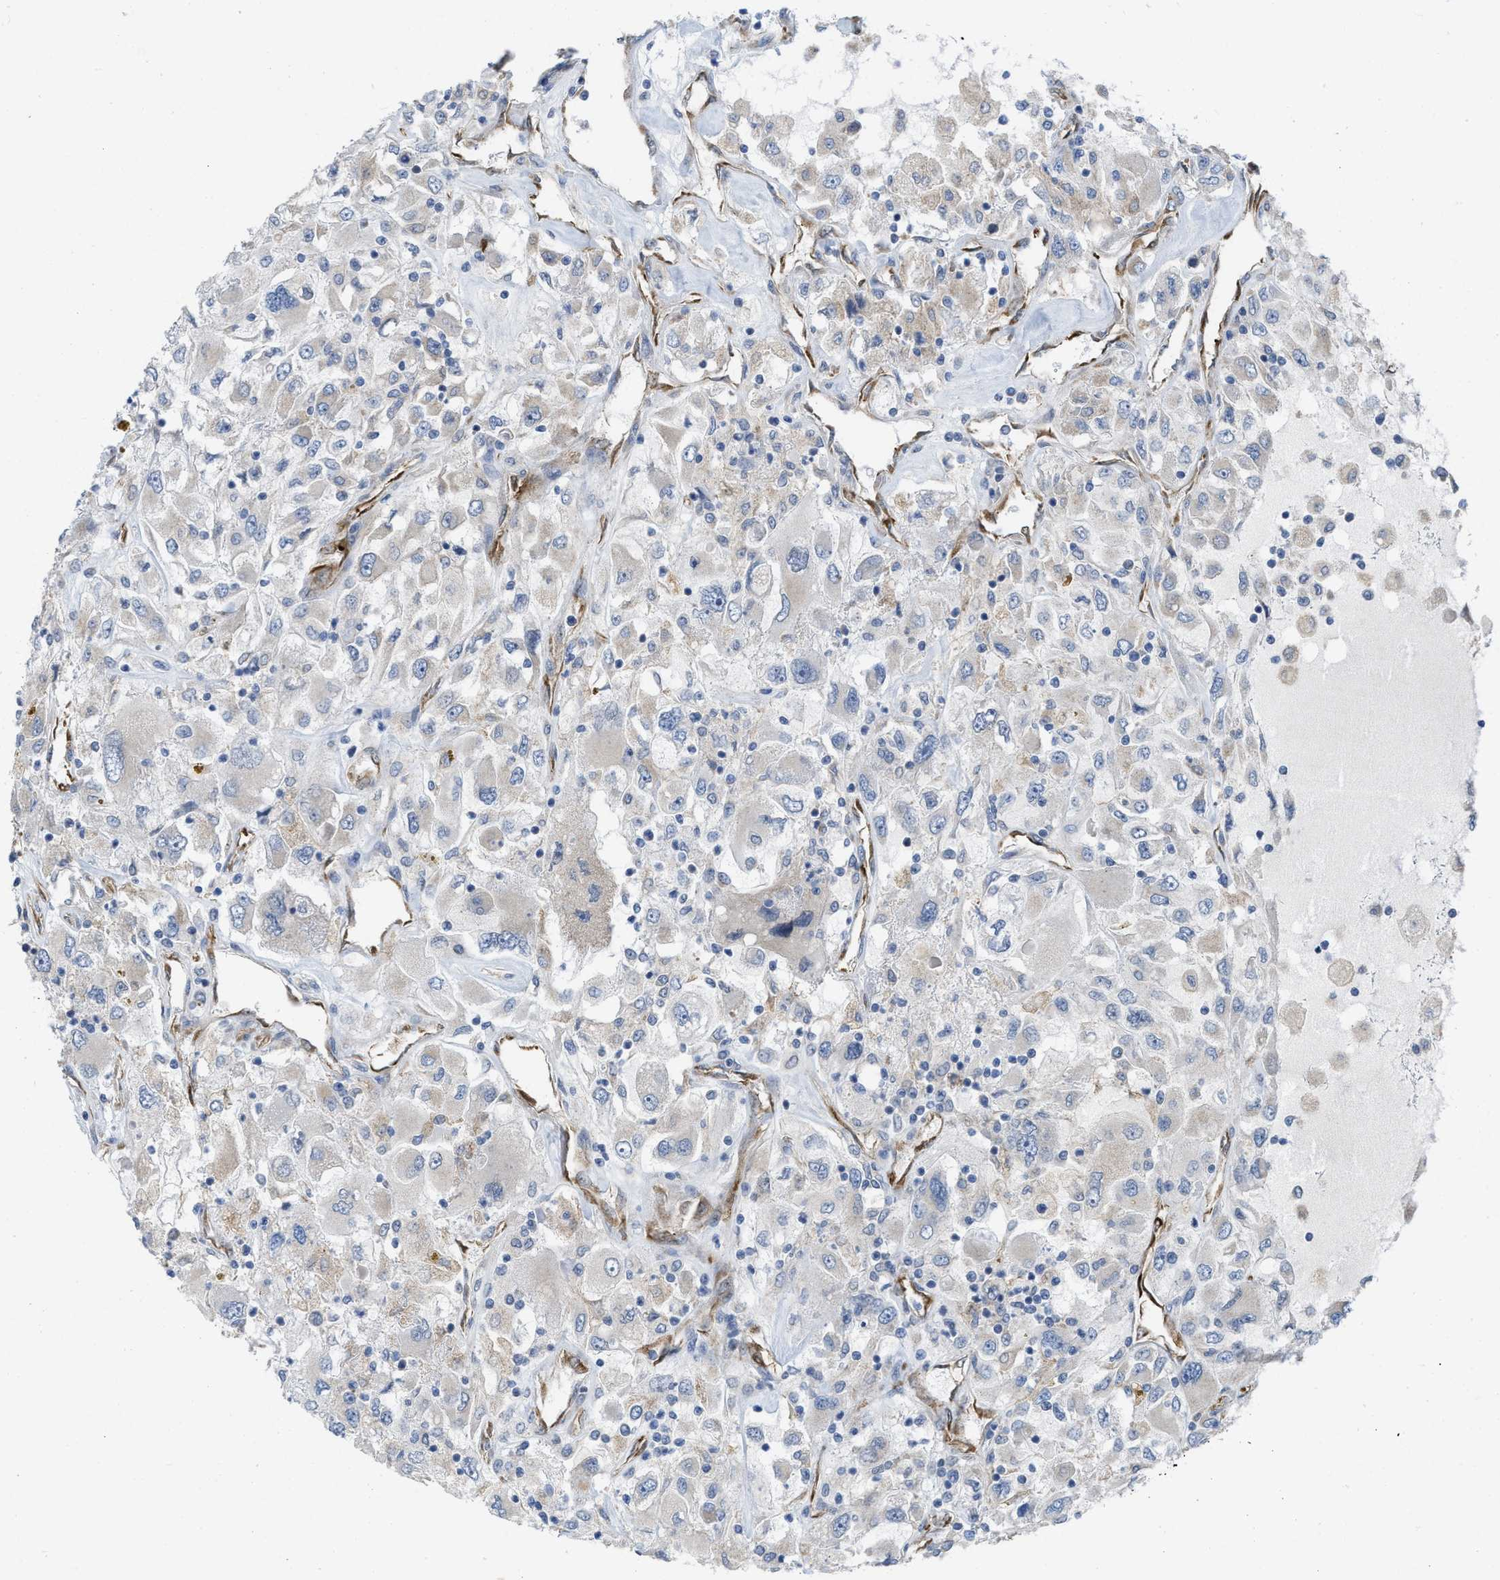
{"staining": {"intensity": "weak", "quantity": "<25%", "location": "cytoplasmic/membranous"}, "tissue": "renal cancer", "cell_type": "Tumor cells", "image_type": "cancer", "snomed": [{"axis": "morphology", "description": "Adenocarcinoma, NOS"}, {"axis": "topography", "description": "Kidney"}], "caption": "Immunohistochemical staining of adenocarcinoma (renal) shows no significant positivity in tumor cells.", "gene": "EOGT", "patient": {"sex": "female", "age": 52}}